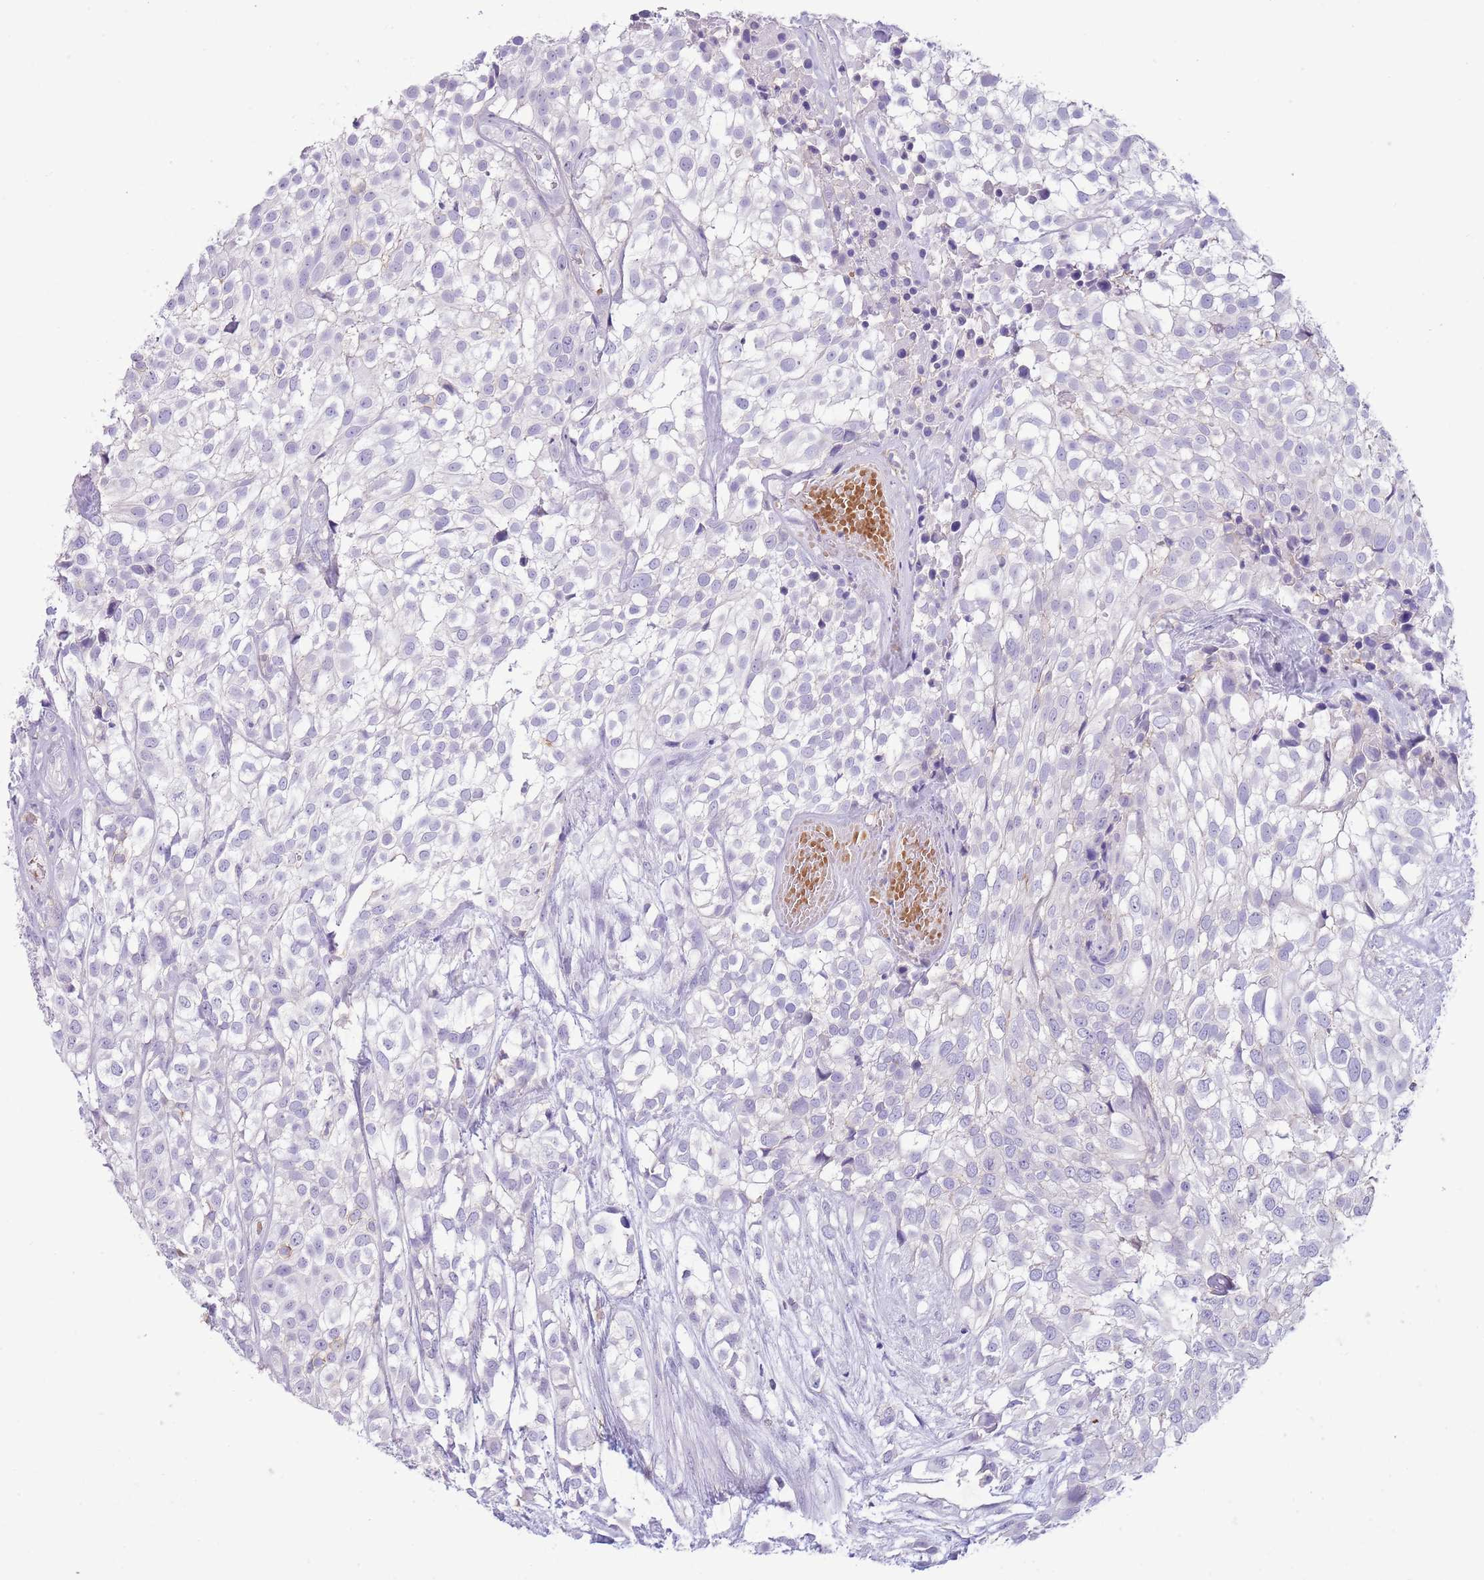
{"staining": {"intensity": "negative", "quantity": "none", "location": "none"}, "tissue": "urothelial cancer", "cell_type": "Tumor cells", "image_type": "cancer", "snomed": [{"axis": "morphology", "description": "Urothelial carcinoma, High grade"}, {"axis": "topography", "description": "Urinary bladder"}], "caption": "Immunohistochemistry (IHC) of urothelial cancer displays no expression in tumor cells.", "gene": "OR4Q3", "patient": {"sex": "male", "age": 56}}